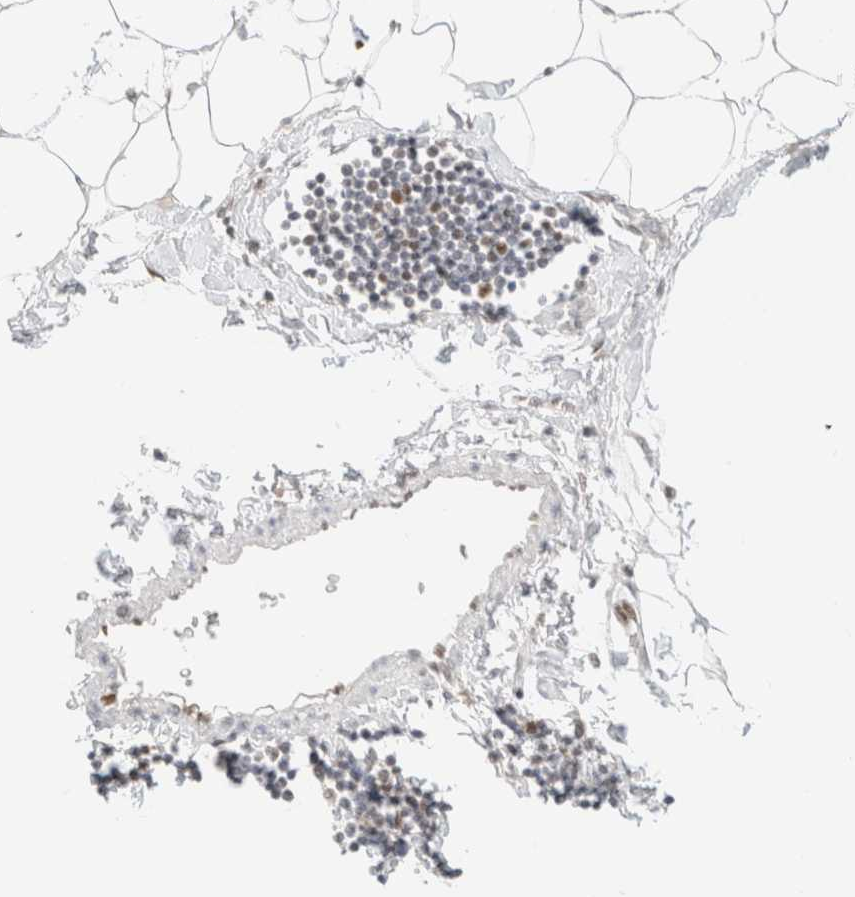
{"staining": {"intensity": "weak", "quantity": "25%-75%", "location": "nuclear"}, "tissue": "adipose tissue", "cell_type": "Adipocytes", "image_type": "normal", "snomed": [{"axis": "morphology", "description": "Normal tissue, NOS"}, {"axis": "morphology", "description": "Adenocarcinoma, NOS"}, {"axis": "topography", "description": "Colon"}, {"axis": "topography", "description": "Peripheral nerve tissue"}], "caption": "Immunohistochemistry (DAB) staining of normal human adipose tissue displays weak nuclear protein positivity in about 25%-75% of adipocytes.", "gene": "DDB2", "patient": {"sex": "male", "age": 14}}